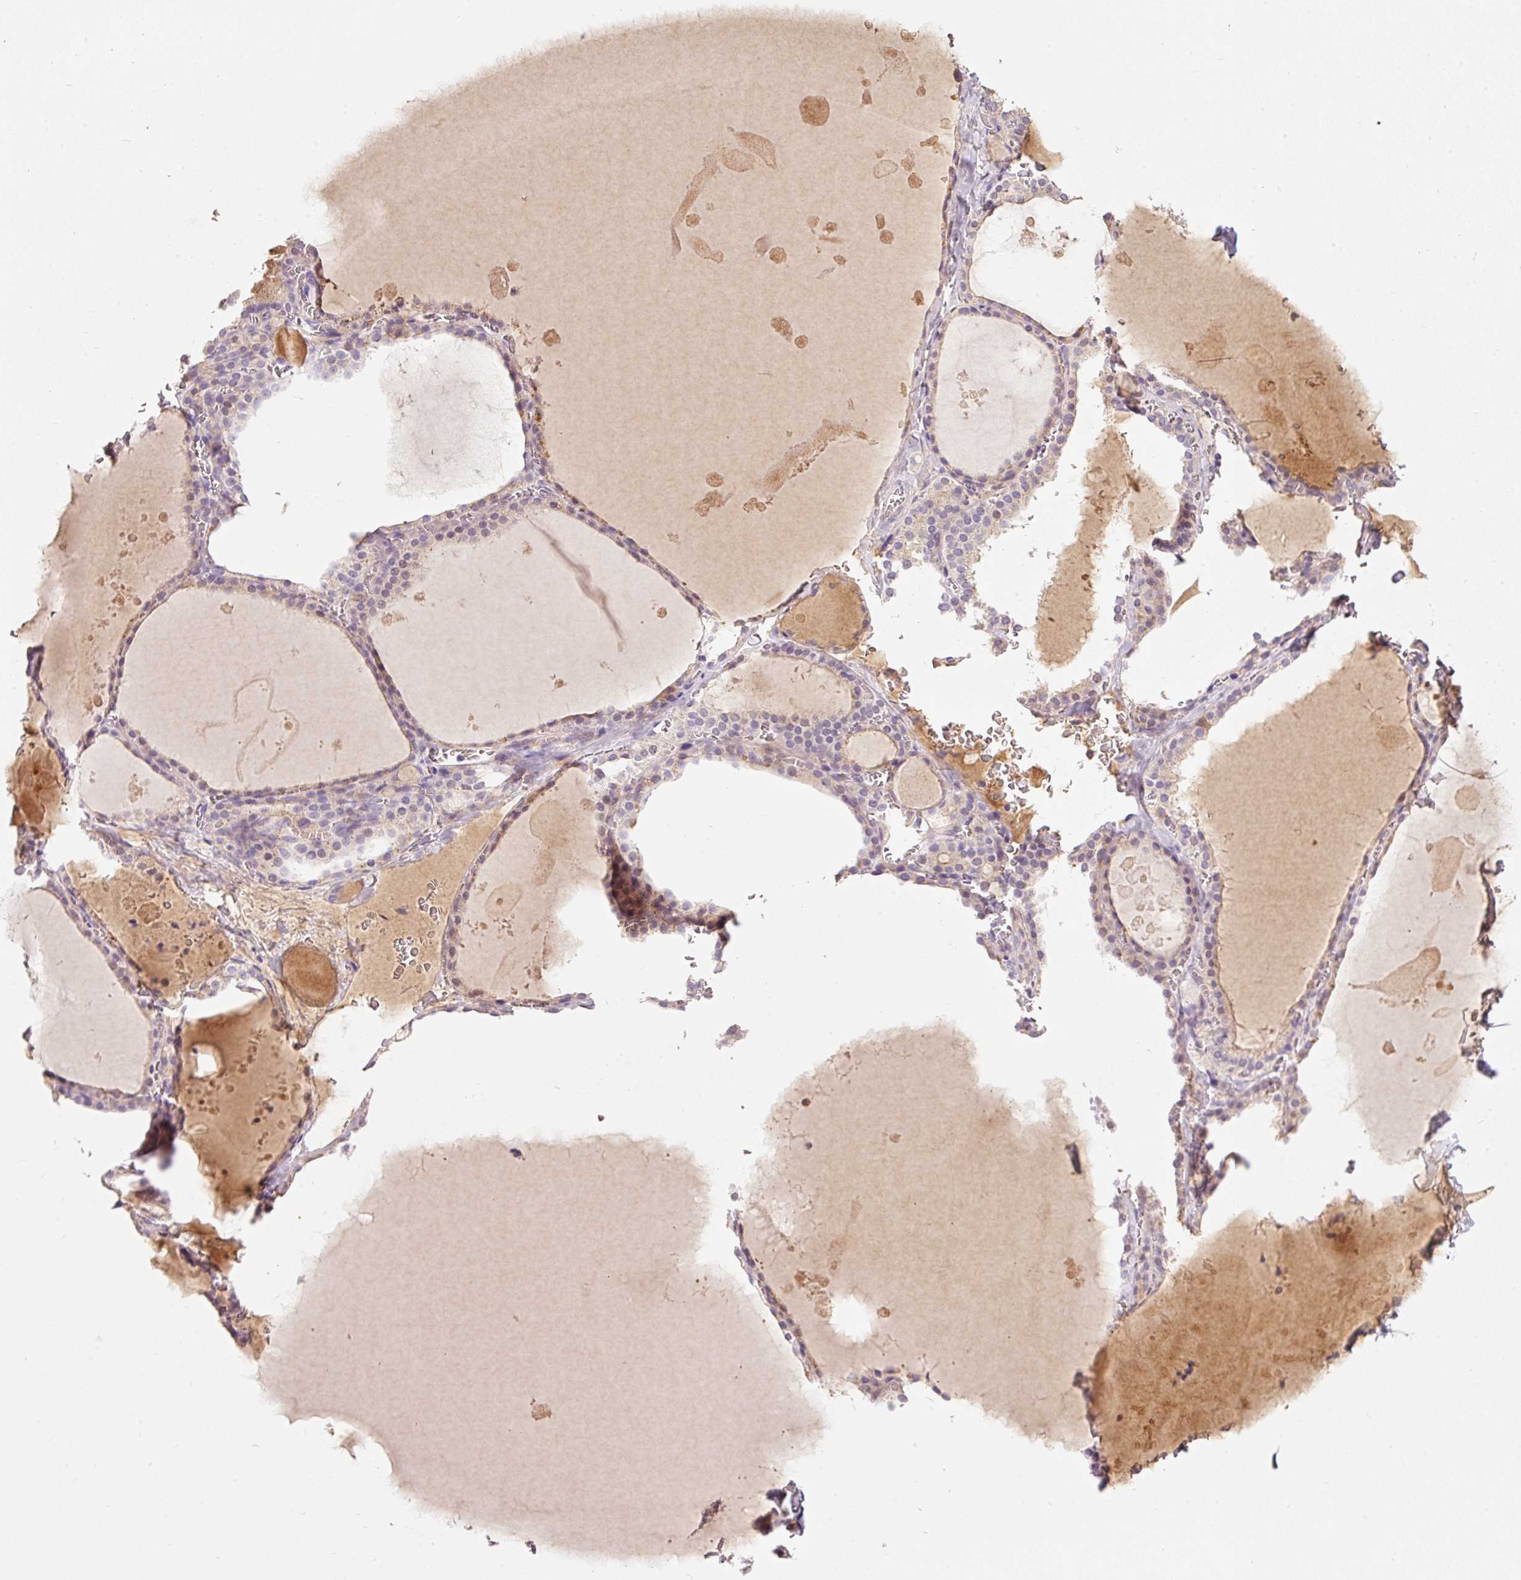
{"staining": {"intensity": "moderate", "quantity": "25%-75%", "location": "cytoplasmic/membranous"}, "tissue": "thyroid gland", "cell_type": "Glandular cells", "image_type": "normal", "snomed": [{"axis": "morphology", "description": "Normal tissue, NOS"}, {"axis": "topography", "description": "Thyroid gland"}], "caption": "Protein expression analysis of normal thyroid gland demonstrates moderate cytoplasmic/membranous expression in about 25%-75% of glandular cells.", "gene": "CMTM8", "patient": {"sex": "male", "age": 56}}